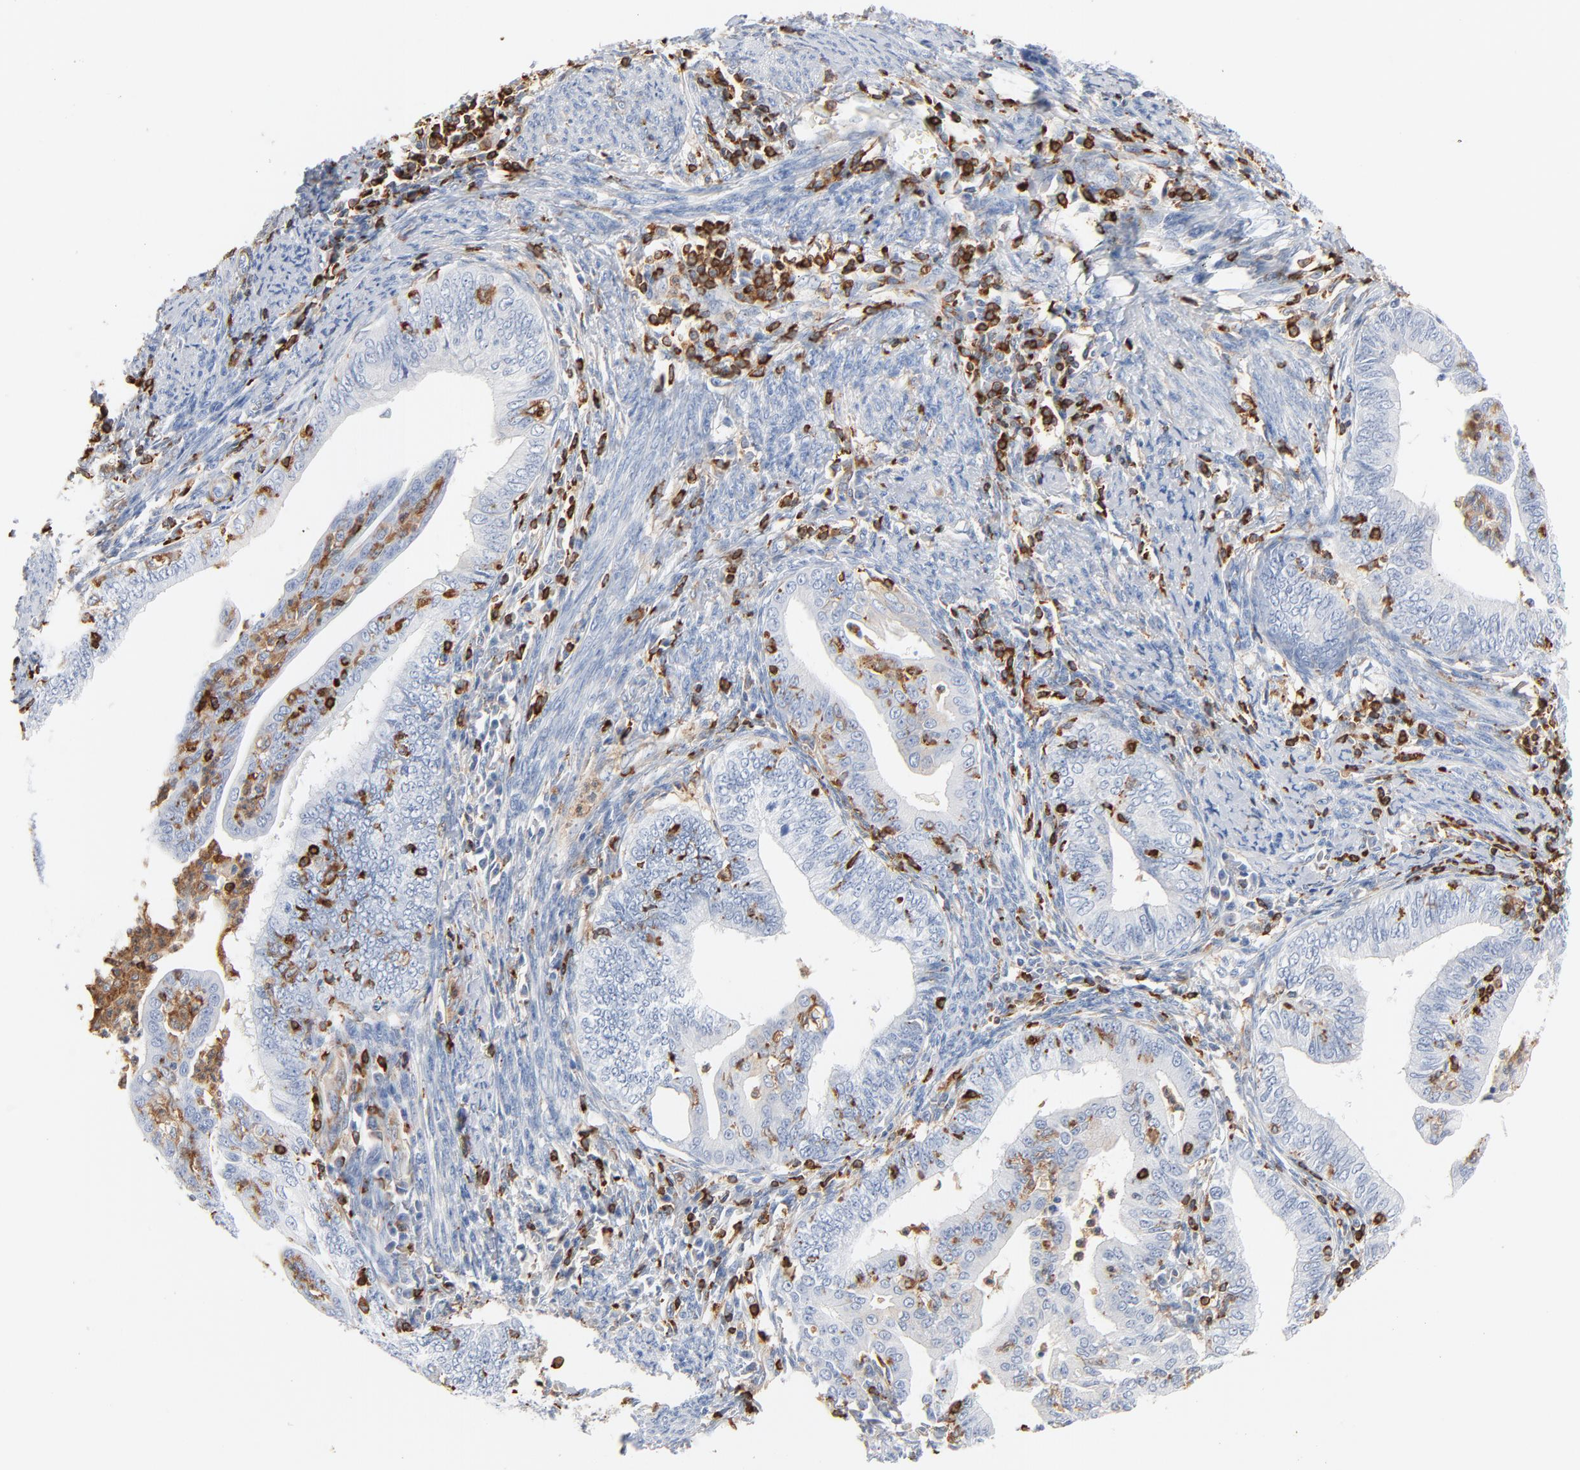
{"staining": {"intensity": "negative", "quantity": "none", "location": "none"}, "tissue": "endometrial cancer", "cell_type": "Tumor cells", "image_type": "cancer", "snomed": [{"axis": "morphology", "description": "Adenocarcinoma, NOS"}, {"axis": "topography", "description": "Endometrium"}], "caption": "Photomicrograph shows no protein expression in tumor cells of adenocarcinoma (endometrial) tissue.", "gene": "SH3KBP1", "patient": {"sex": "female", "age": 66}}